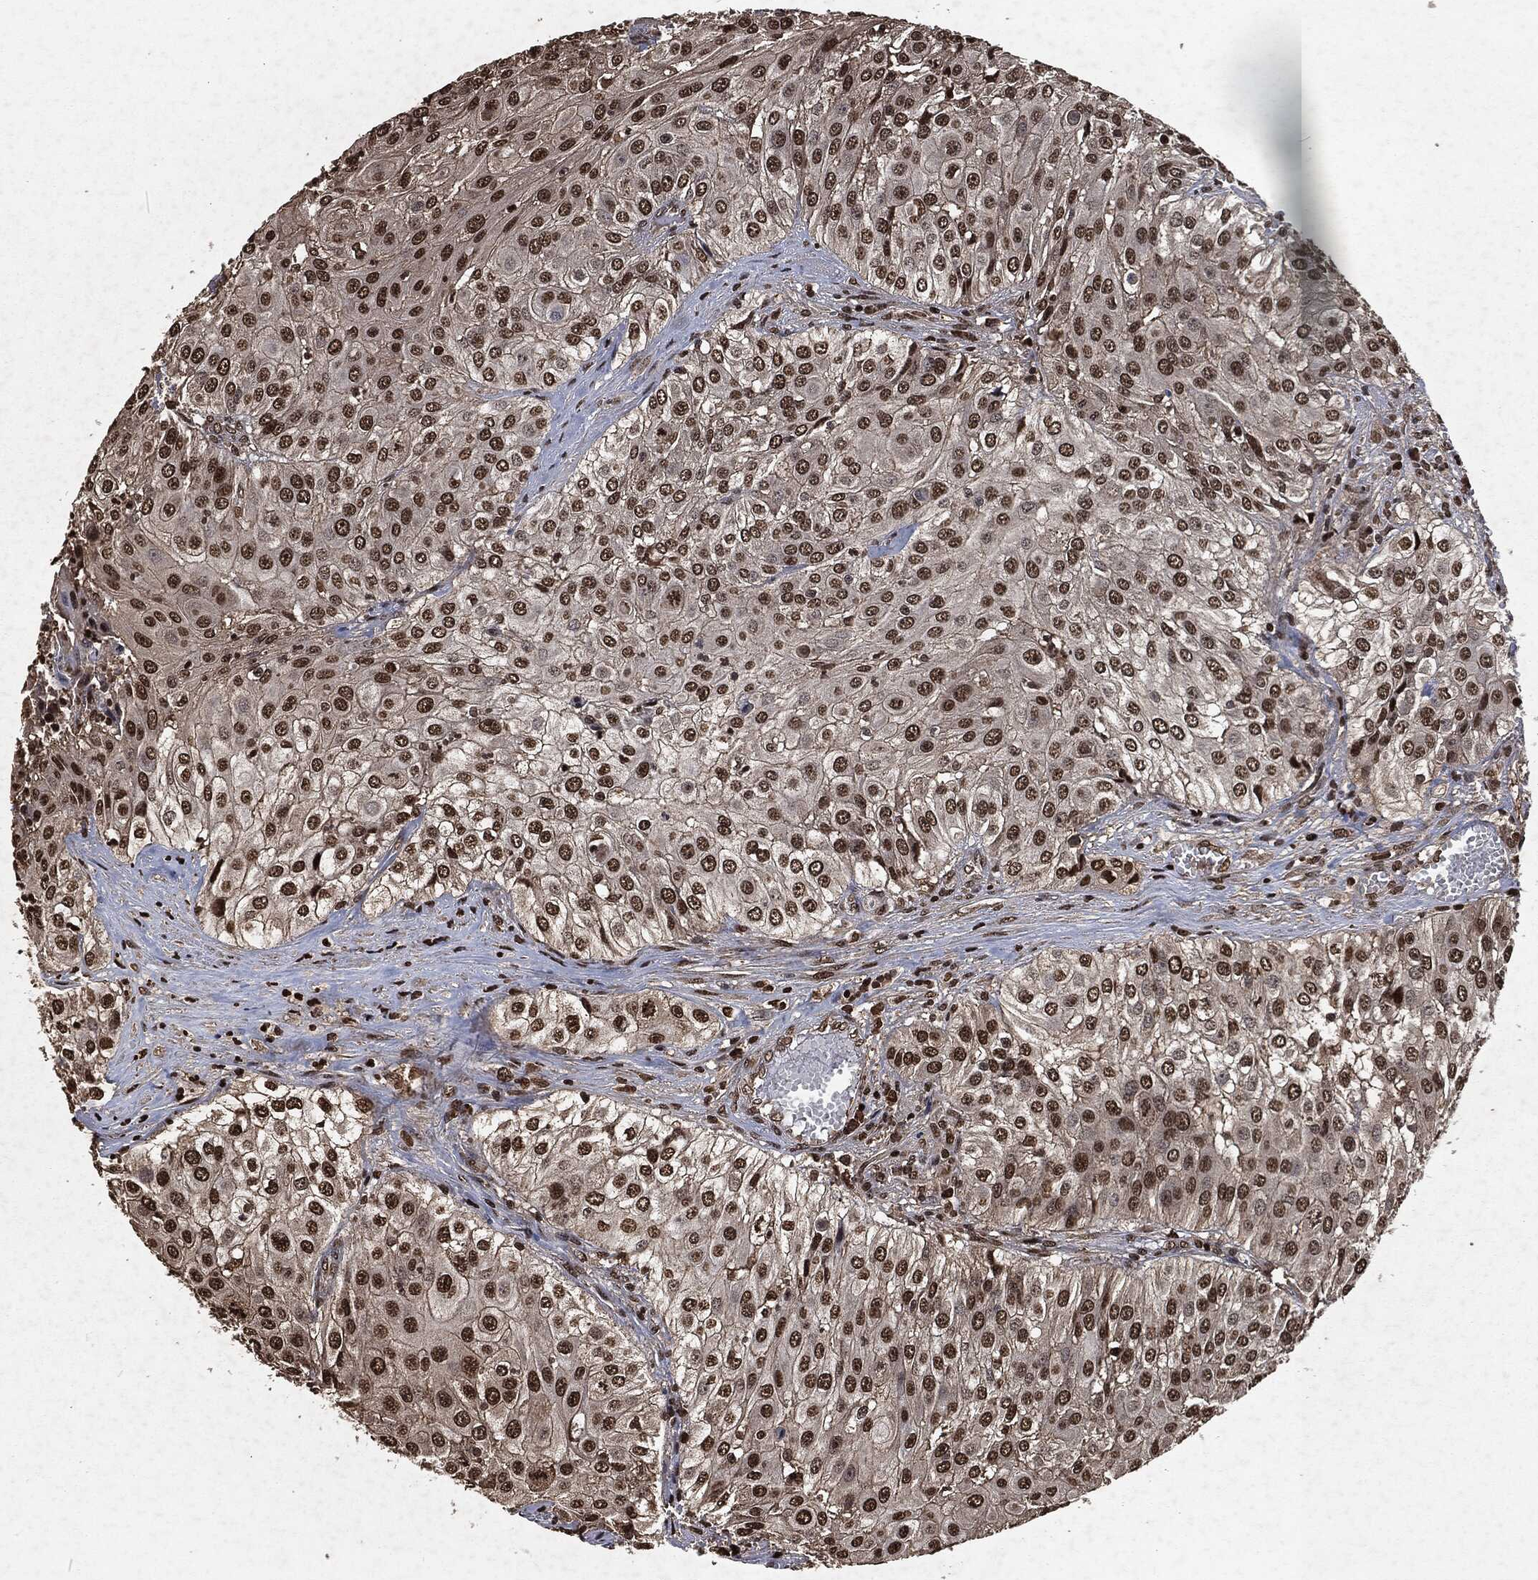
{"staining": {"intensity": "strong", "quantity": "<25%", "location": "nuclear"}, "tissue": "urothelial cancer", "cell_type": "Tumor cells", "image_type": "cancer", "snomed": [{"axis": "morphology", "description": "Urothelial carcinoma, High grade"}, {"axis": "topography", "description": "Urinary bladder"}], "caption": "Immunohistochemical staining of urothelial cancer reveals medium levels of strong nuclear staining in about <25% of tumor cells.", "gene": "SNAI1", "patient": {"sex": "female", "age": 79}}